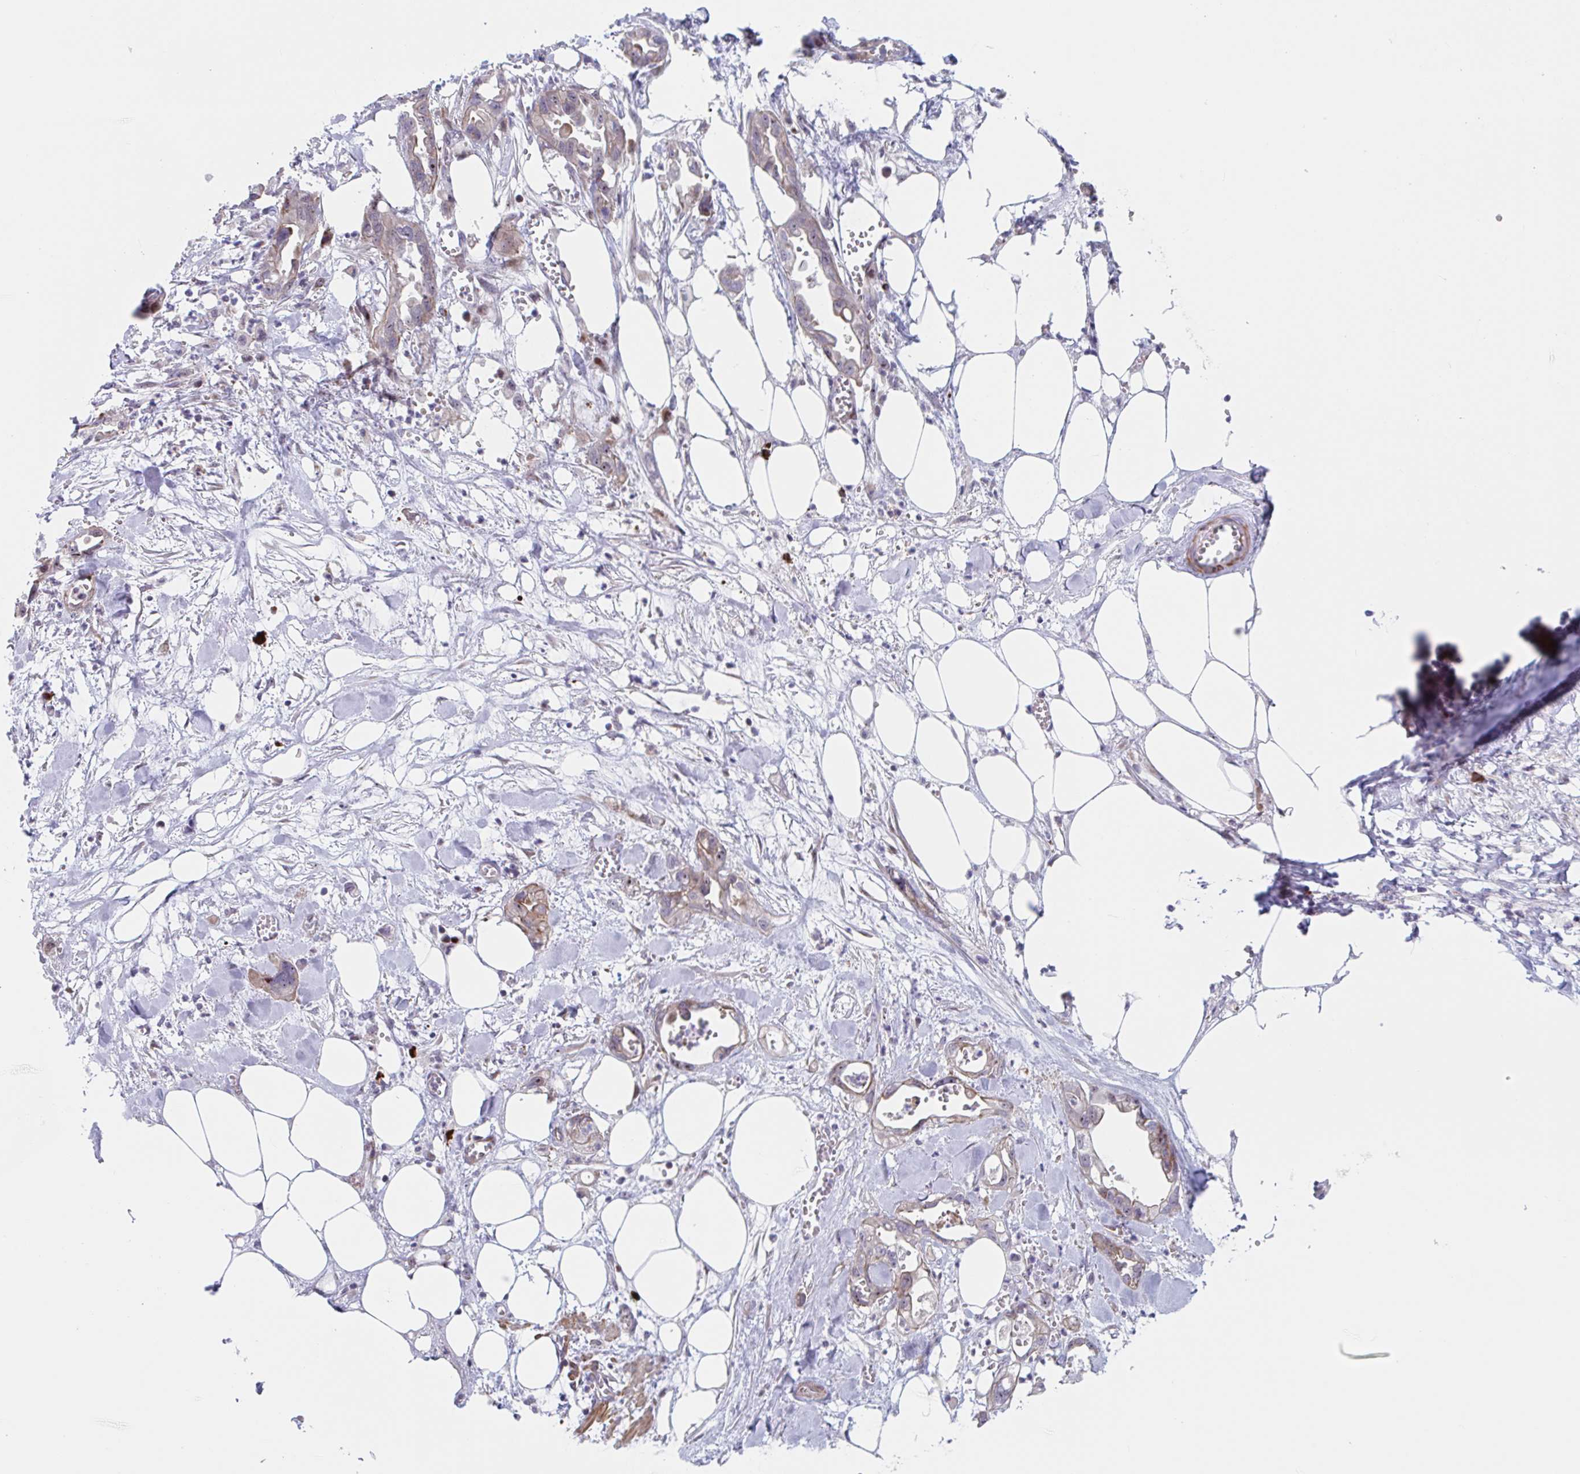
{"staining": {"intensity": "moderate", "quantity": "<25%", "location": "cytoplasmic/membranous"}, "tissue": "pancreatic cancer", "cell_type": "Tumor cells", "image_type": "cancer", "snomed": [{"axis": "morphology", "description": "Adenocarcinoma, NOS"}, {"axis": "topography", "description": "Pancreas"}], "caption": "DAB immunohistochemical staining of adenocarcinoma (pancreatic) exhibits moderate cytoplasmic/membranous protein expression in approximately <25% of tumor cells.", "gene": "DUXA", "patient": {"sex": "female", "age": 73}}